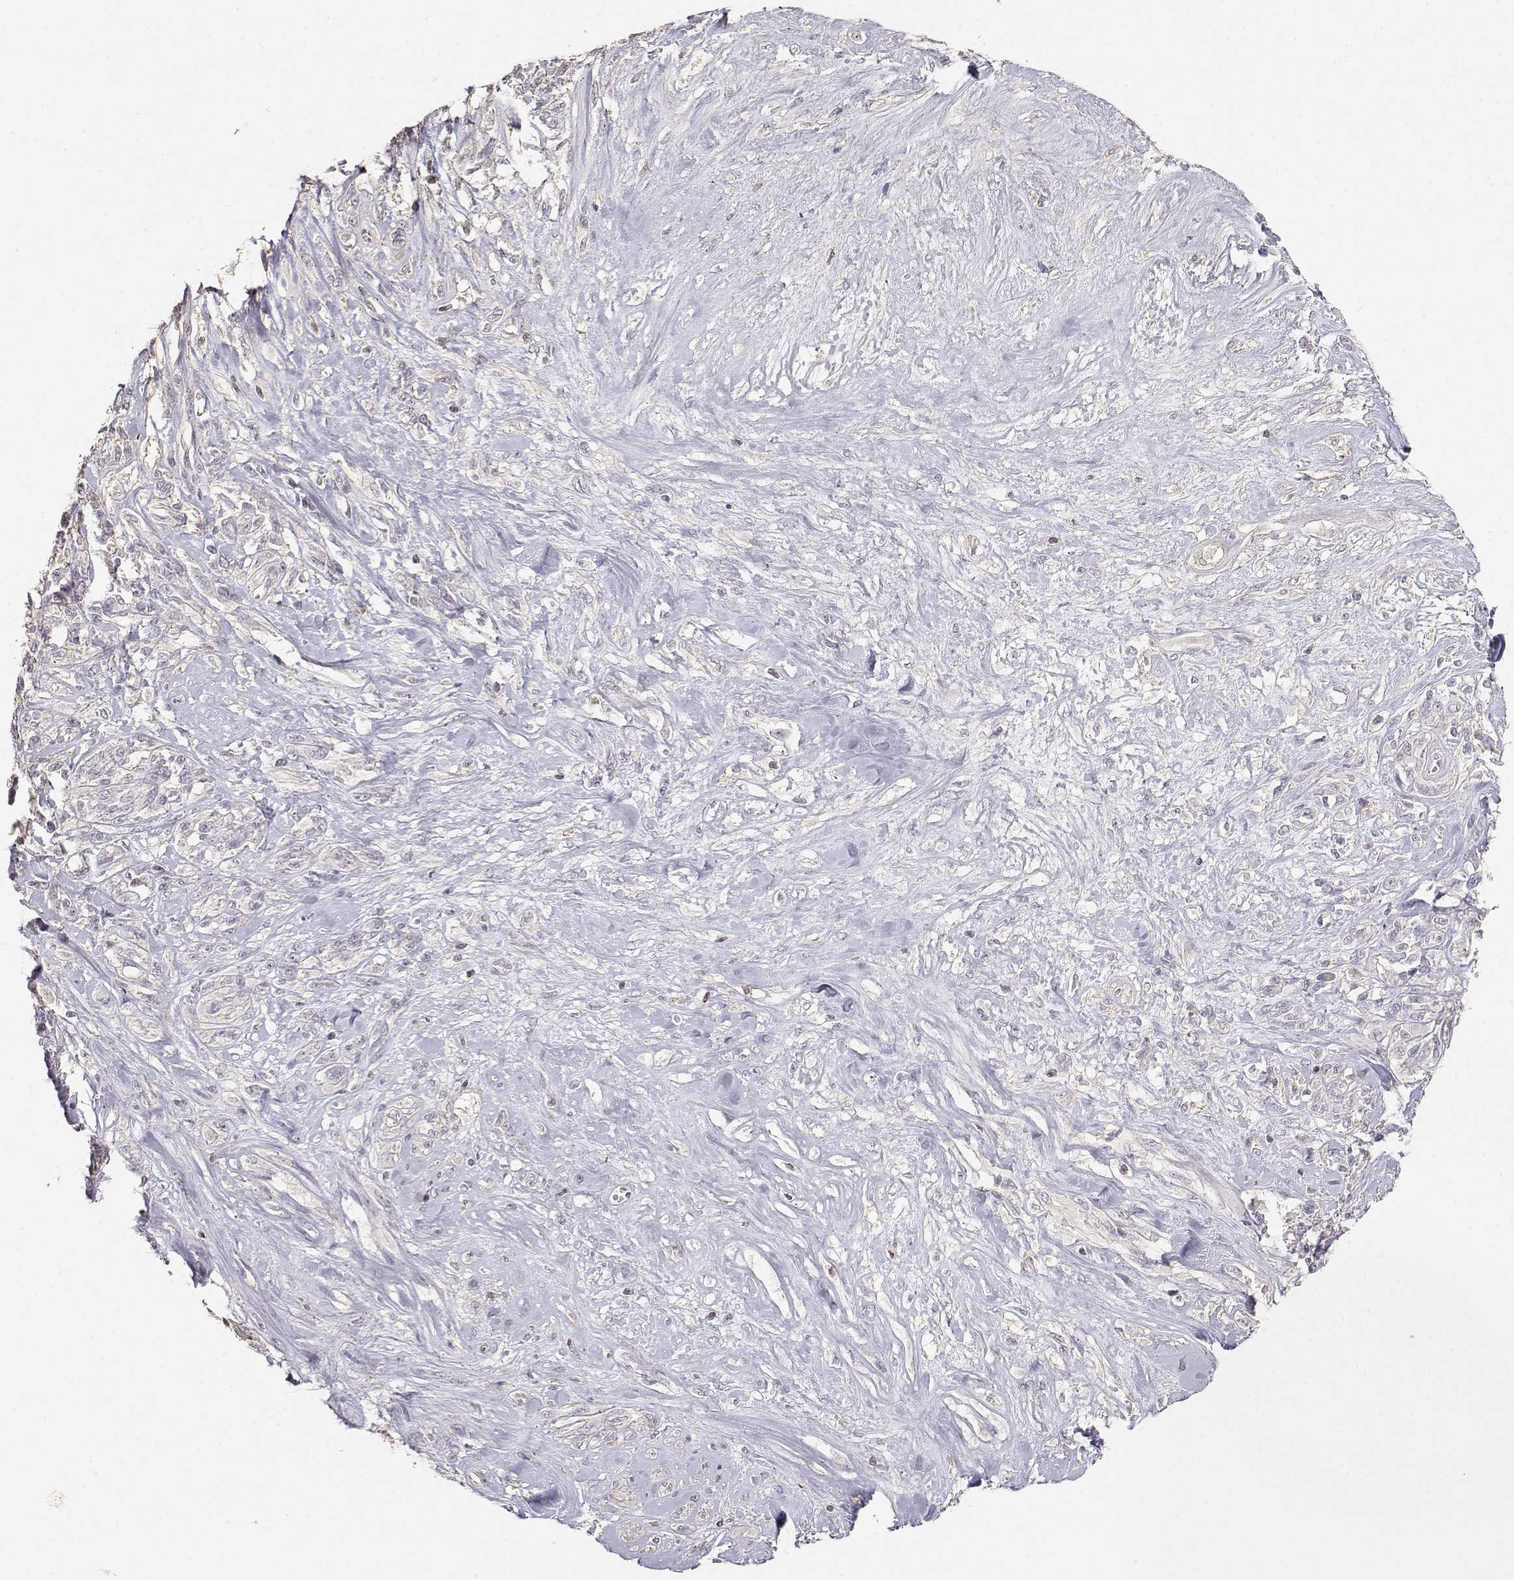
{"staining": {"intensity": "negative", "quantity": "none", "location": "none"}, "tissue": "melanoma", "cell_type": "Tumor cells", "image_type": "cancer", "snomed": [{"axis": "morphology", "description": "Malignant melanoma, NOS"}, {"axis": "topography", "description": "Skin"}], "caption": "An image of human melanoma is negative for staining in tumor cells. The staining was performed using DAB (3,3'-diaminobenzidine) to visualize the protein expression in brown, while the nuclei were stained in blue with hematoxylin (Magnification: 20x).", "gene": "TNFRSF10C", "patient": {"sex": "female", "age": 91}}